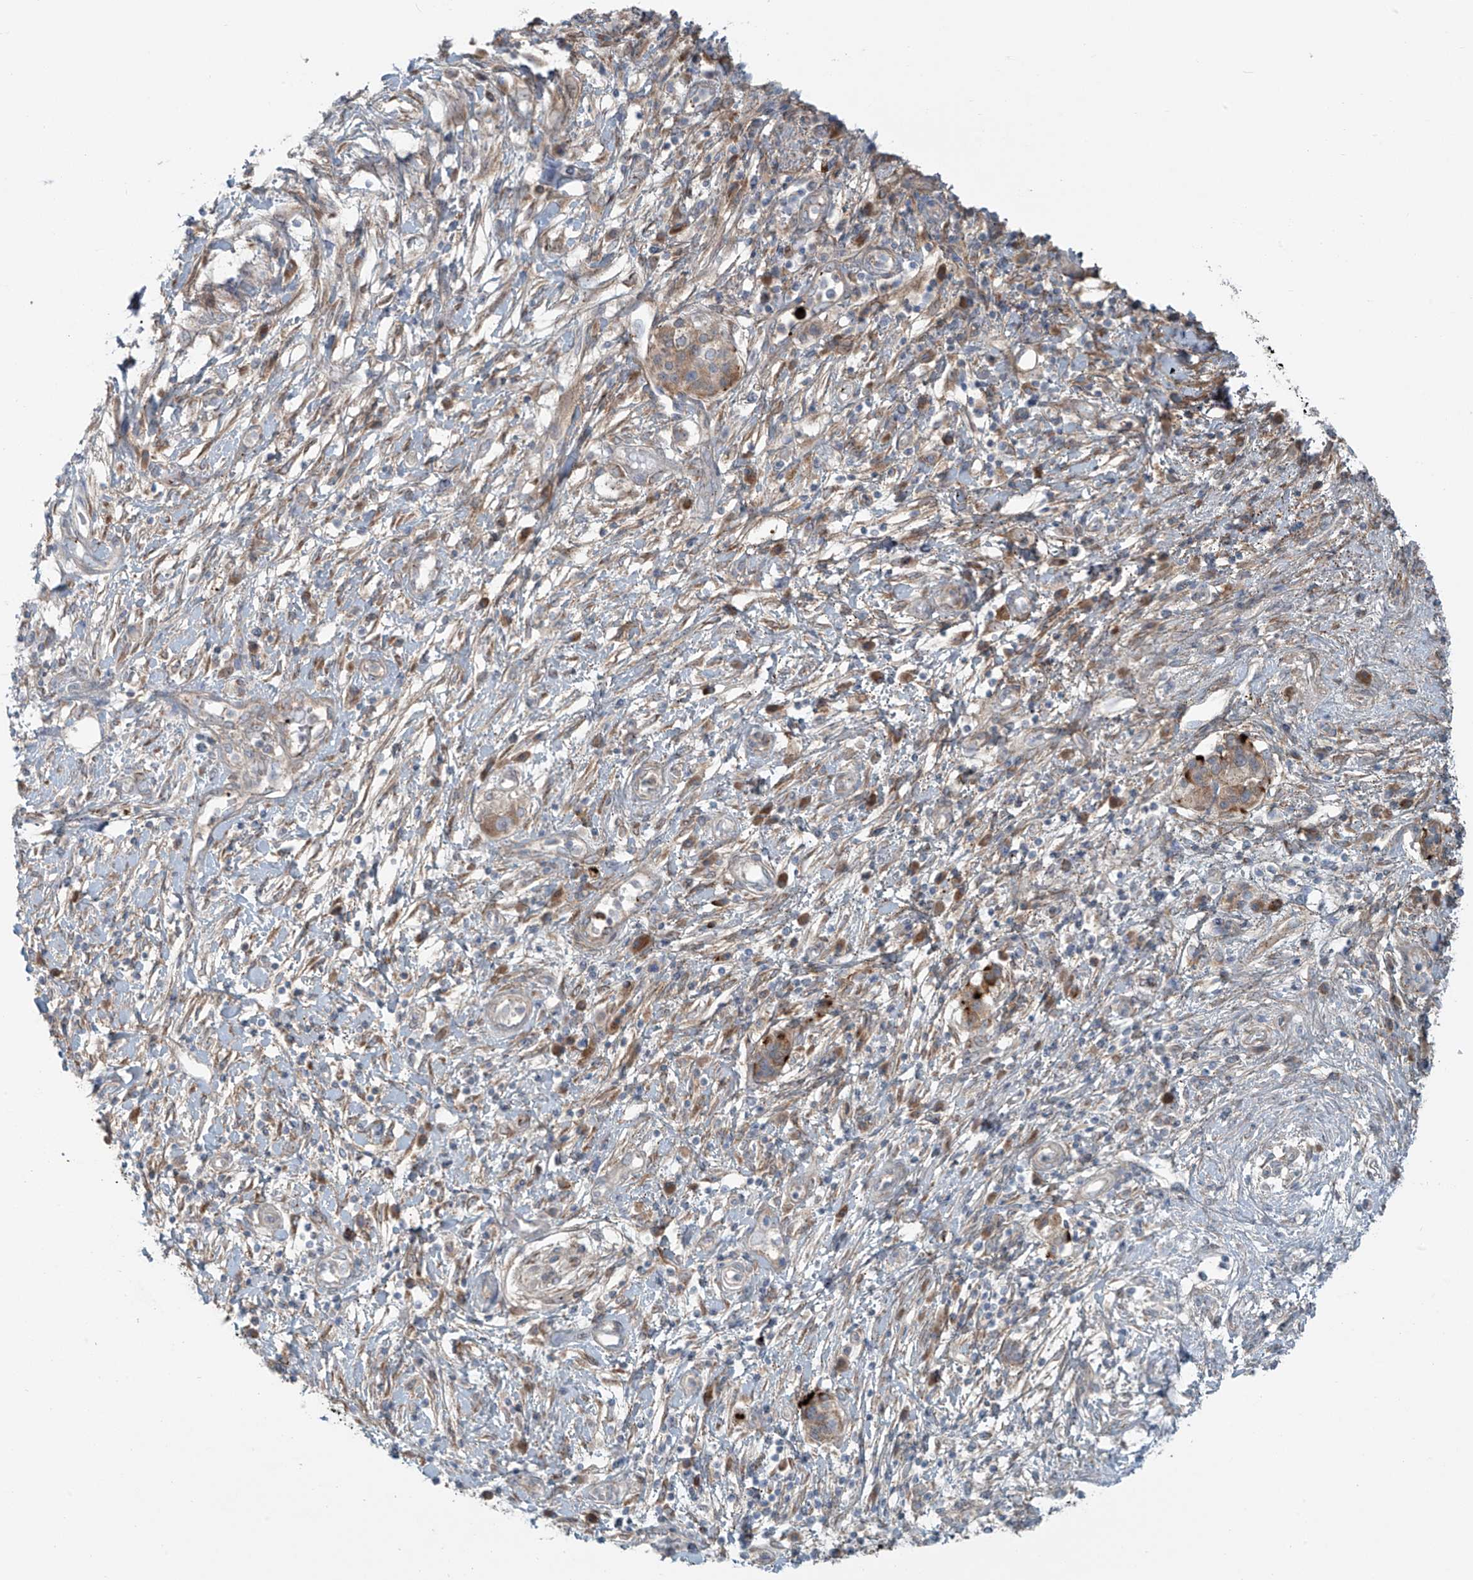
{"staining": {"intensity": "moderate", "quantity": ">75%", "location": "cytoplasmic/membranous"}, "tissue": "pancreatic cancer", "cell_type": "Tumor cells", "image_type": "cancer", "snomed": [{"axis": "morphology", "description": "Adenocarcinoma, NOS"}, {"axis": "topography", "description": "Pancreas"}], "caption": "There is medium levels of moderate cytoplasmic/membranous expression in tumor cells of pancreatic cancer (adenocarcinoma), as demonstrated by immunohistochemical staining (brown color).", "gene": "LZTS3", "patient": {"sex": "female", "age": 56}}